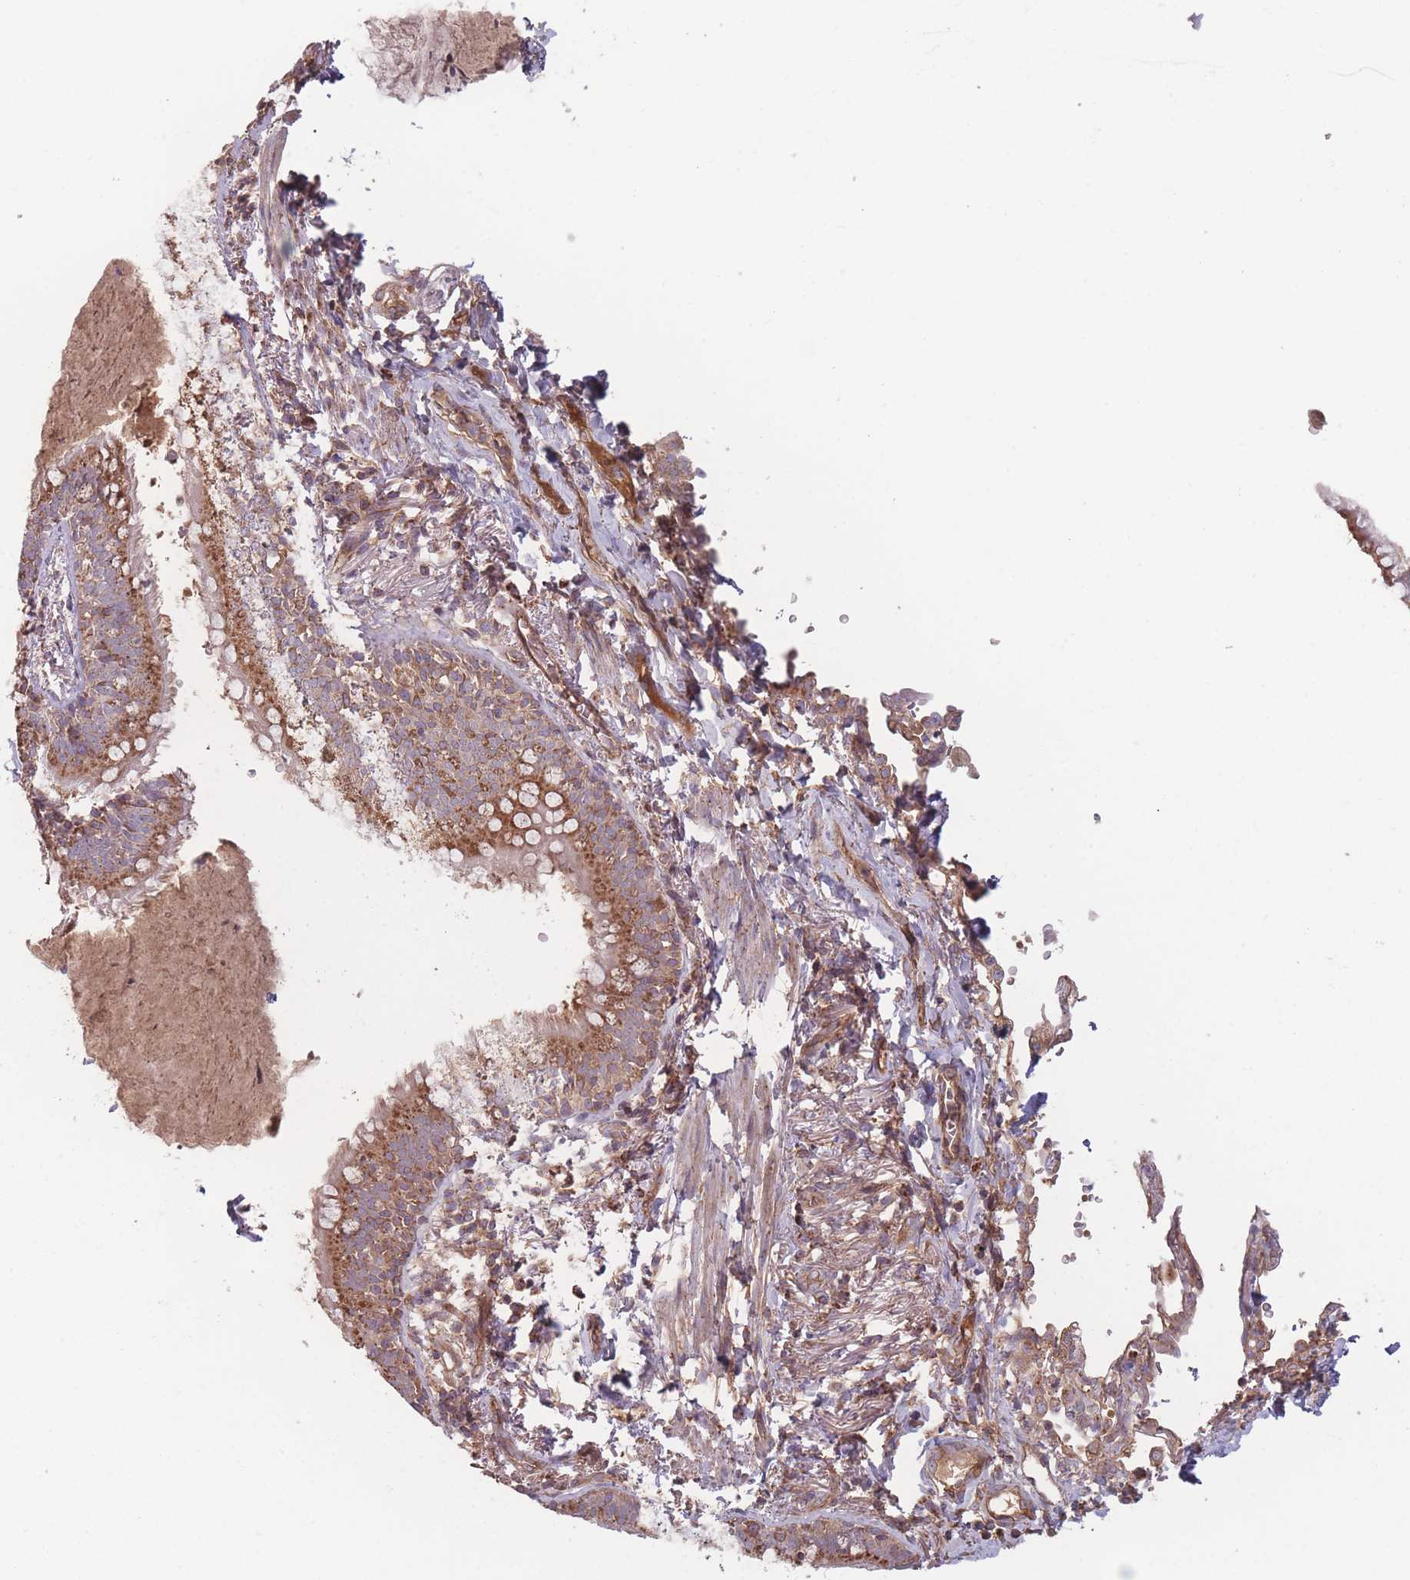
{"staining": {"intensity": "moderate", "quantity": ">75%", "location": "cytoplasmic/membranous"}, "tissue": "nasopharynx", "cell_type": "Respiratory epithelial cells", "image_type": "normal", "snomed": [{"axis": "morphology", "description": "Normal tissue, NOS"}, {"axis": "morphology", "description": "Squamous cell carcinoma, NOS"}, {"axis": "topography", "description": "Nasopharynx"}, {"axis": "topography", "description": "Head-Neck"}], "caption": "This histopathology image exhibits immunohistochemistry staining of benign human nasopharynx, with medium moderate cytoplasmic/membranous expression in about >75% of respiratory epithelial cells.", "gene": "ATP5MGL", "patient": {"sex": "male", "age": 85}}